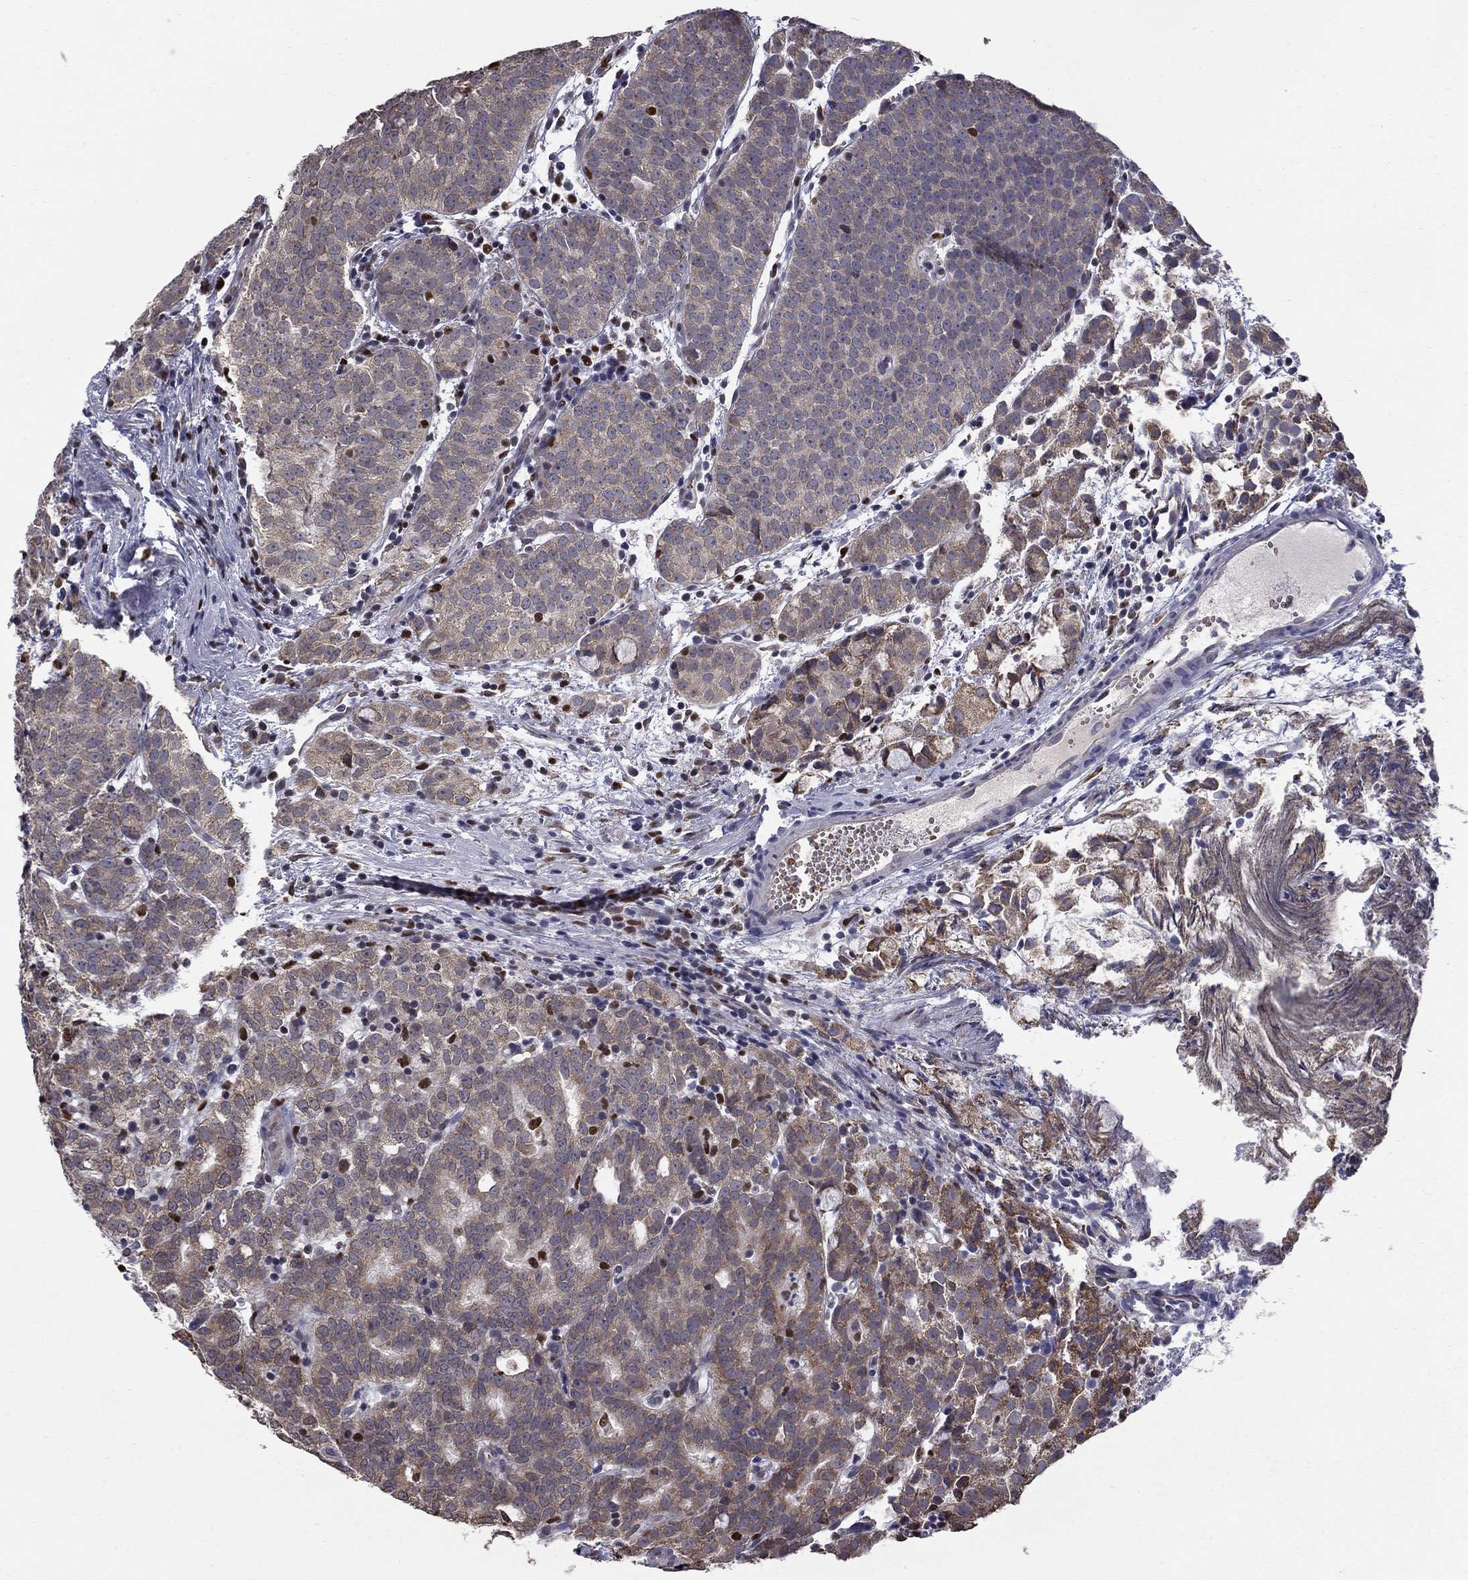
{"staining": {"intensity": "moderate", "quantity": "<25%", "location": "cytoplasmic/membranous"}, "tissue": "prostate cancer", "cell_type": "Tumor cells", "image_type": "cancer", "snomed": [{"axis": "morphology", "description": "Adenocarcinoma, High grade"}, {"axis": "topography", "description": "Prostate"}], "caption": "Immunohistochemical staining of high-grade adenocarcinoma (prostate) demonstrates low levels of moderate cytoplasmic/membranous protein staining in about <25% of tumor cells.", "gene": "HSPB2", "patient": {"sex": "male", "age": 53}}